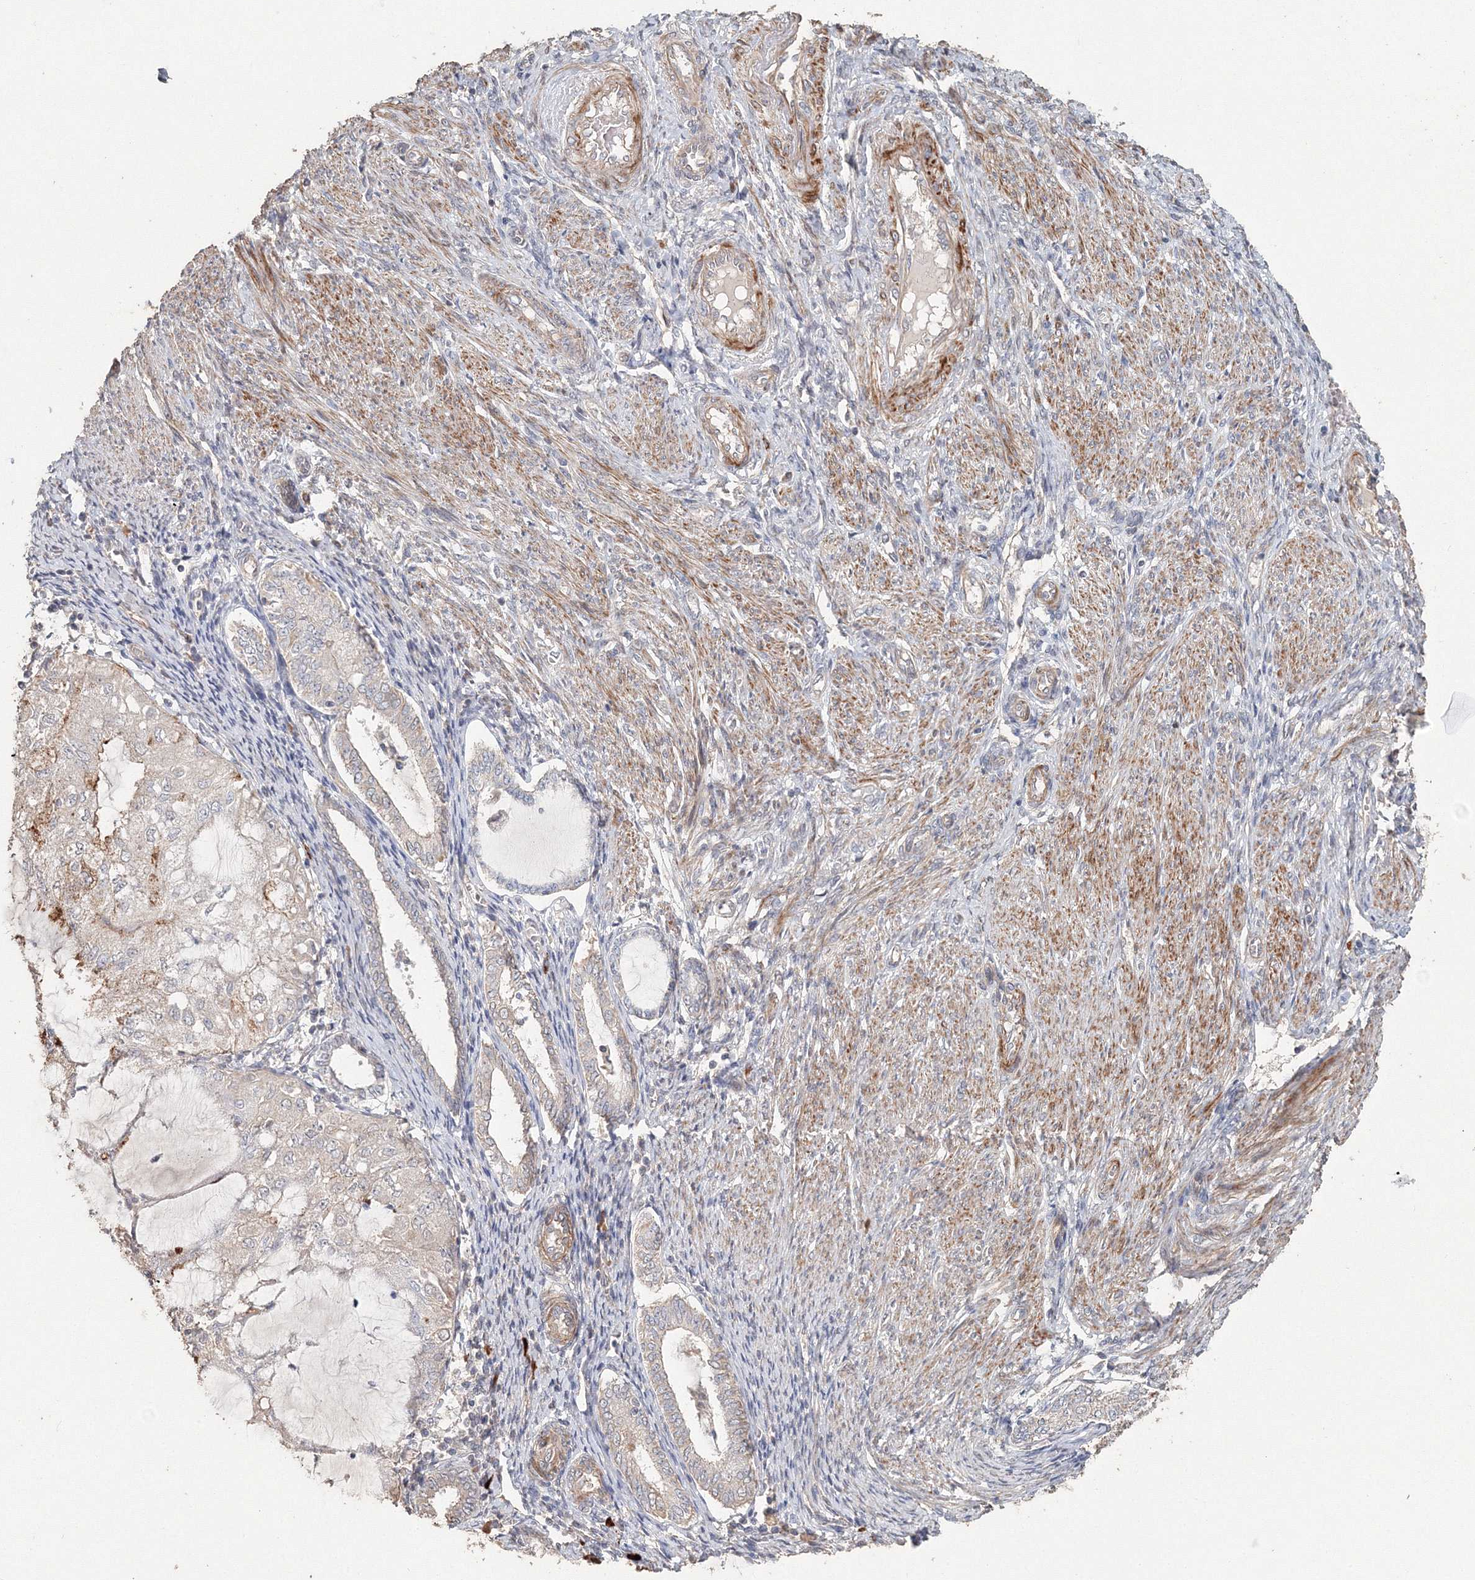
{"staining": {"intensity": "negative", "quantity": "none", "location": "none"}, "tissue": "endometrial cancer", "cell_type": "Tumor cells", "image_type": "cancer", "snomed": [{"axis": "morphology", "description": "Adenocarcinoma, NOS"}, {"axis": "topography", "description": "Endometrium"}], "caption": "Immunohistochemical staining of endometrial adenocarcinoma demonstrates no significant expression in tumor cells. (Immunohistochemistry (ihc), brightfield microscopy, high magnification).", "gene": "NALF2", "patient": {"sex": "female", "age": 81}}